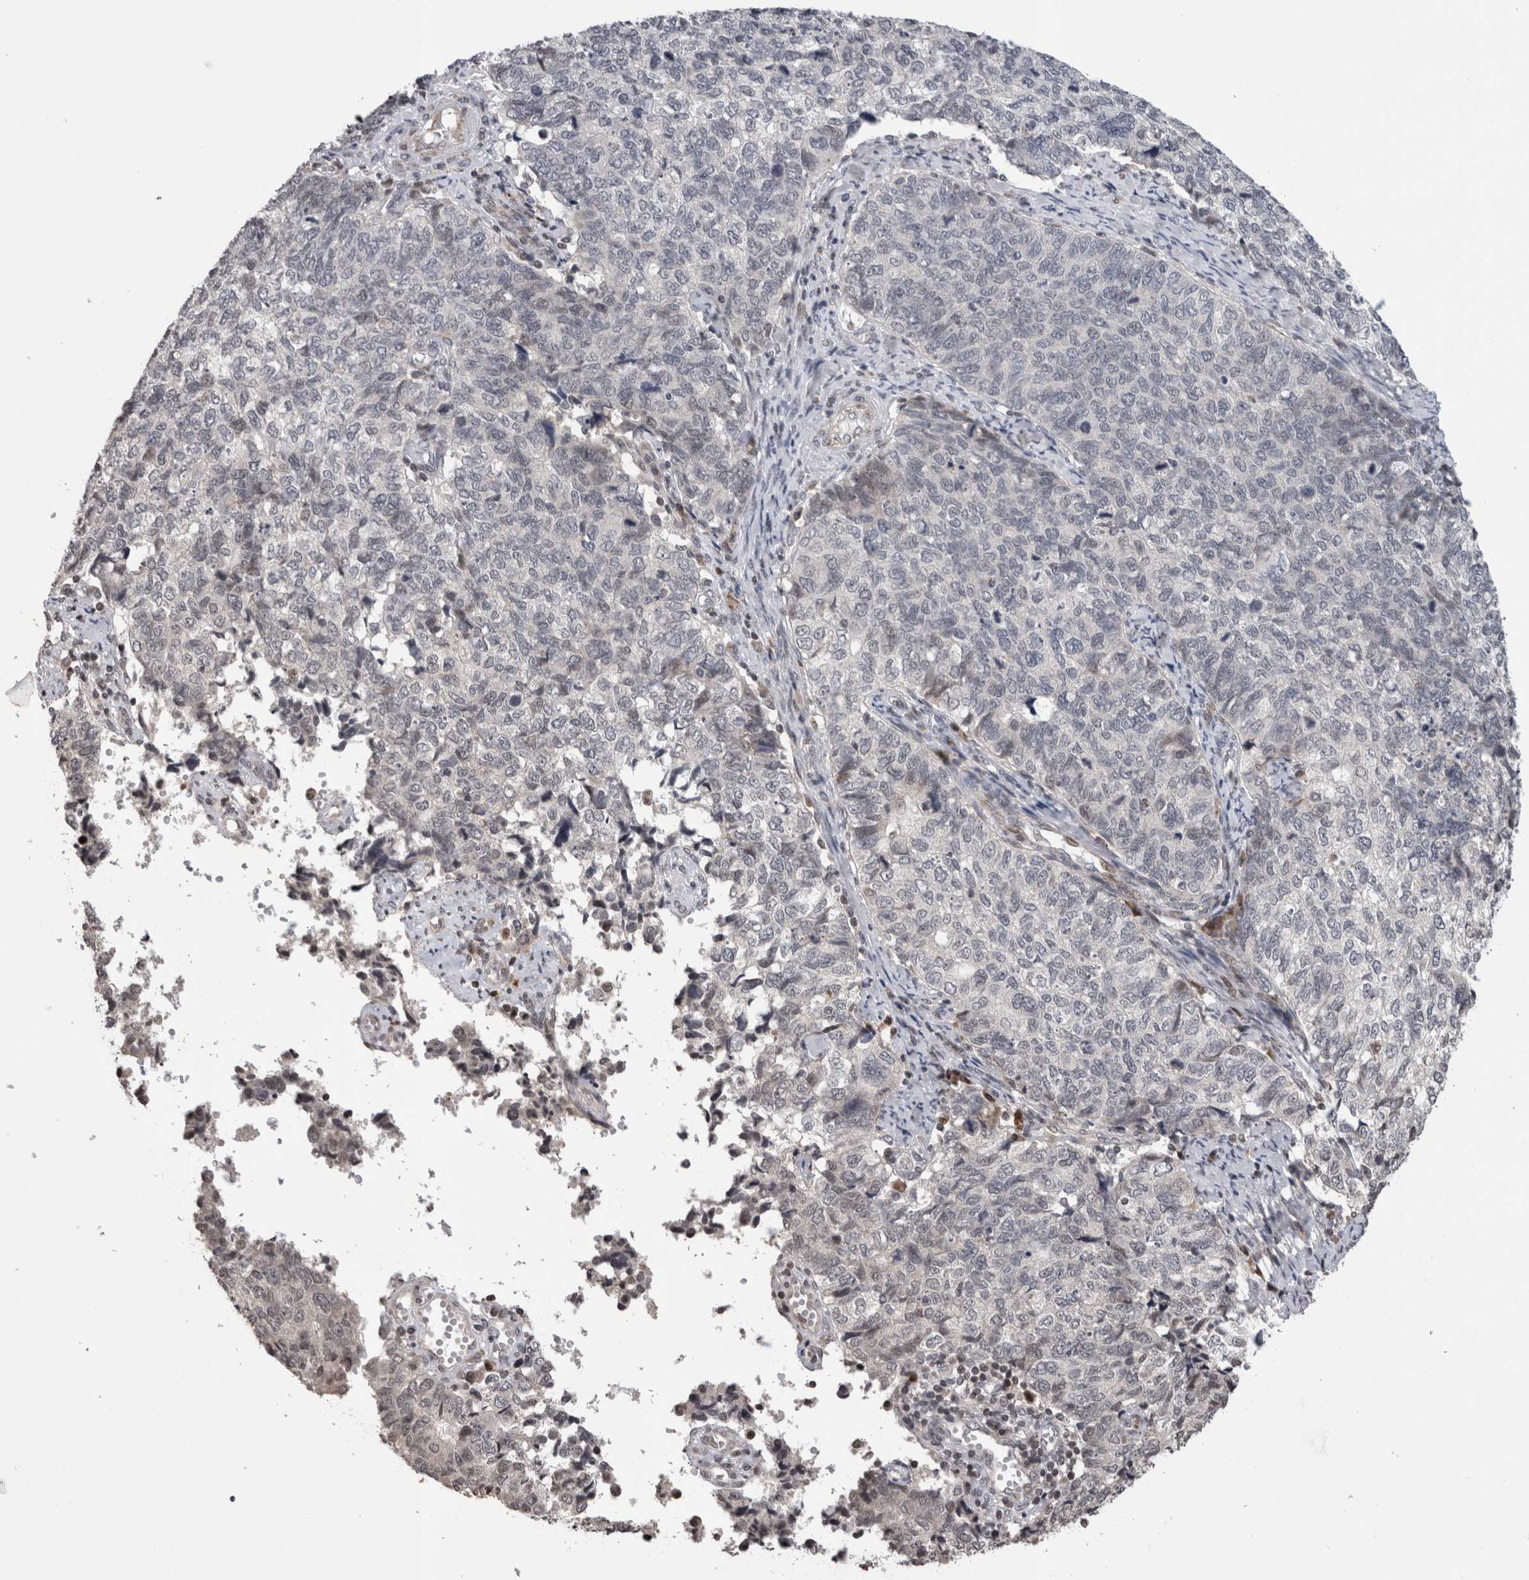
{"staining": {"intensity": "negative", "quantity": "none", "location": "none"}, "tissue": "cervical cancer", "cell_type": "Tumor cells", "image_type": "cancer", "snomed": [{"axis": "morphology", "description": "Squamous cell carcinoma, NOS"}, {"axis": "topography", "description": "Cervix"}], "caption": "The immunohistochemistry (IHC) photomicrograph has no significant expression in tumor cells of cervical squamous cell carcinoma tissue.", "gene": "ZBTB11", "patient": {"sex": "female", "age": 63}}